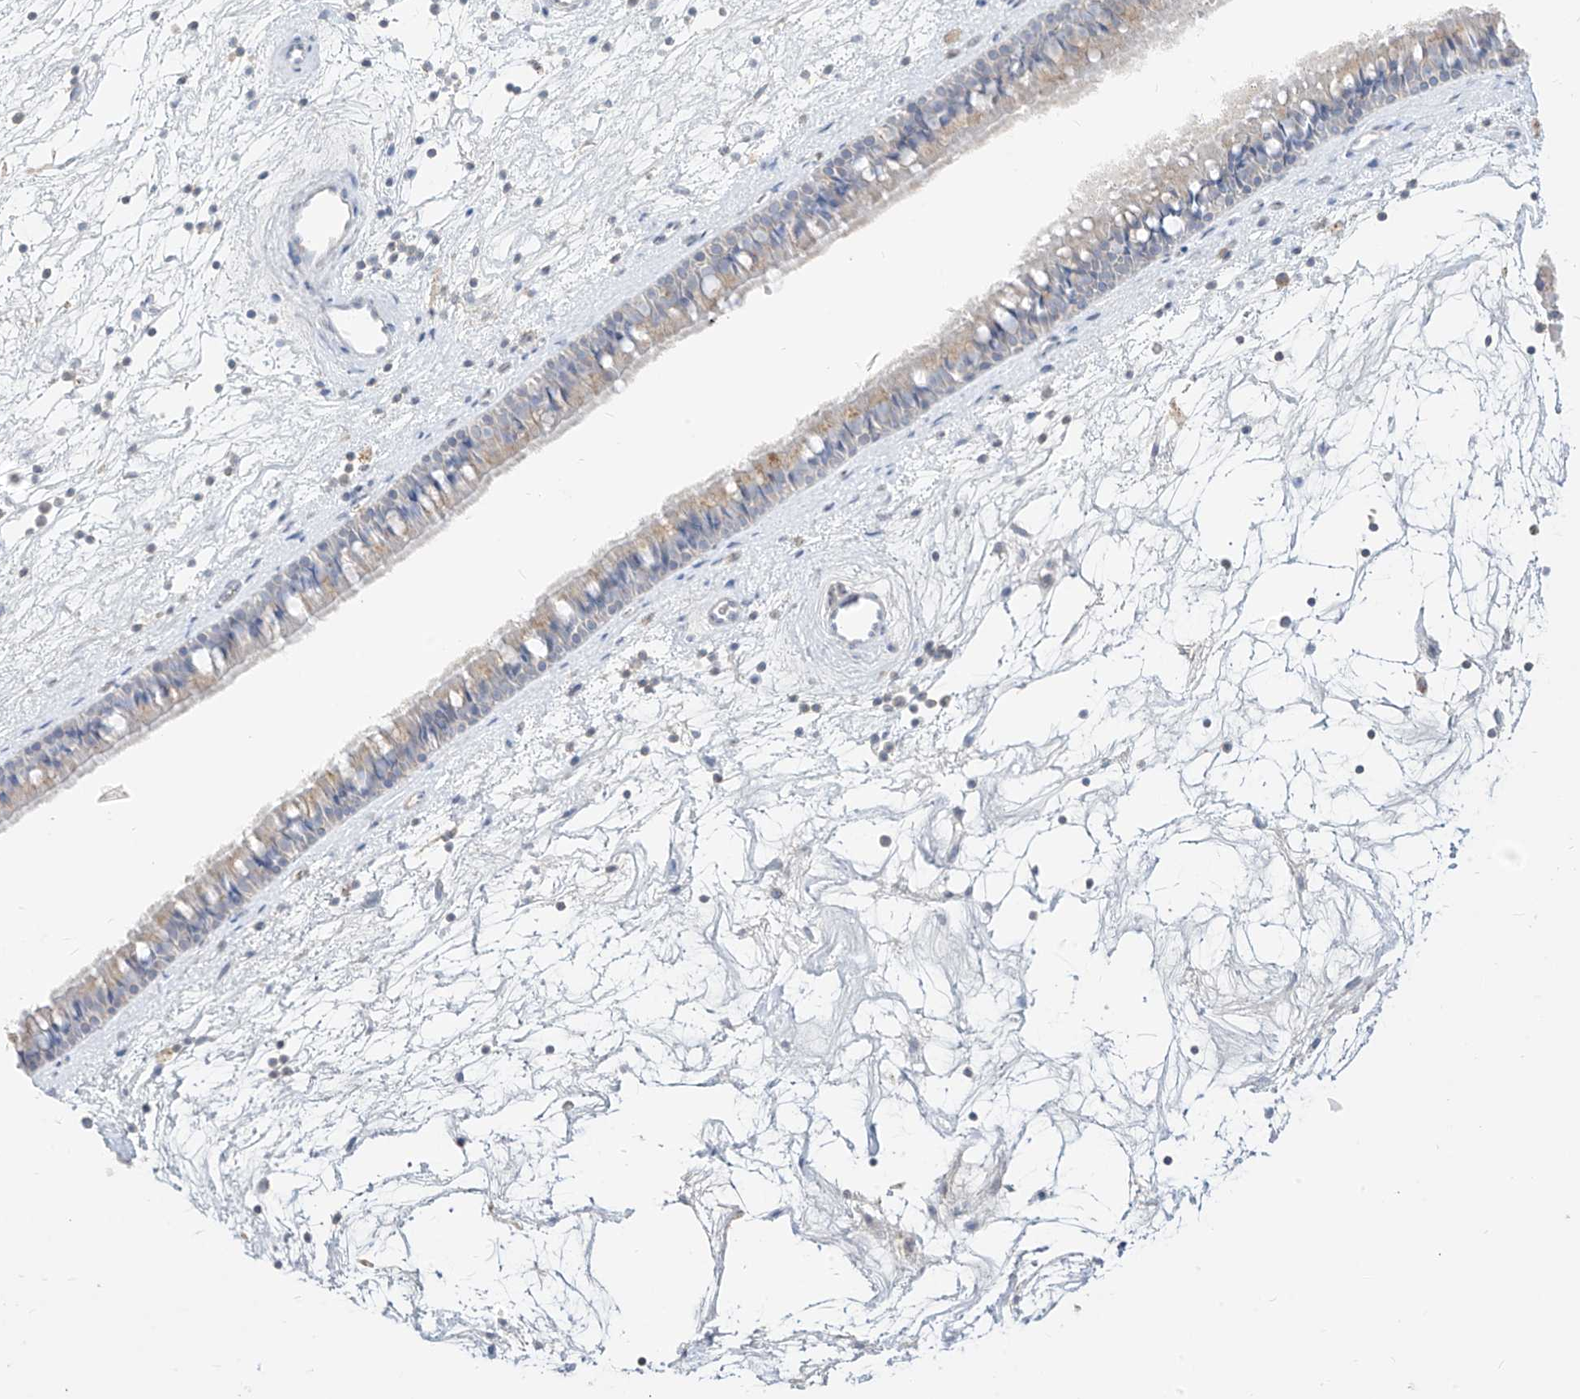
{"staining": {"intensity": "weak", "quantity": "25%-75%", "location": "cytoplasmic/membranous"}, "tissue": "nasopharynx", "cell_type": "Respiratory epithelial cells", "image_type": "normal", "snomed": [{"axis": "morphology", "description": "Normal tissue, NOS"}, {"axis": "topography", "description": "Nasopharynx"}], "caption": "Immunohistochemistry image of benign nasopharynx: human nasopharynx stained using immunohistochemistry displays low levels of weak protein expression localized specifically in the cytoplasmic/membranous of respiratory epithelial cells, appearing as a cytoplasmic/membranous brown color.", "gene": "RASA2", "patient": {"sex": "male", "age": 64}}